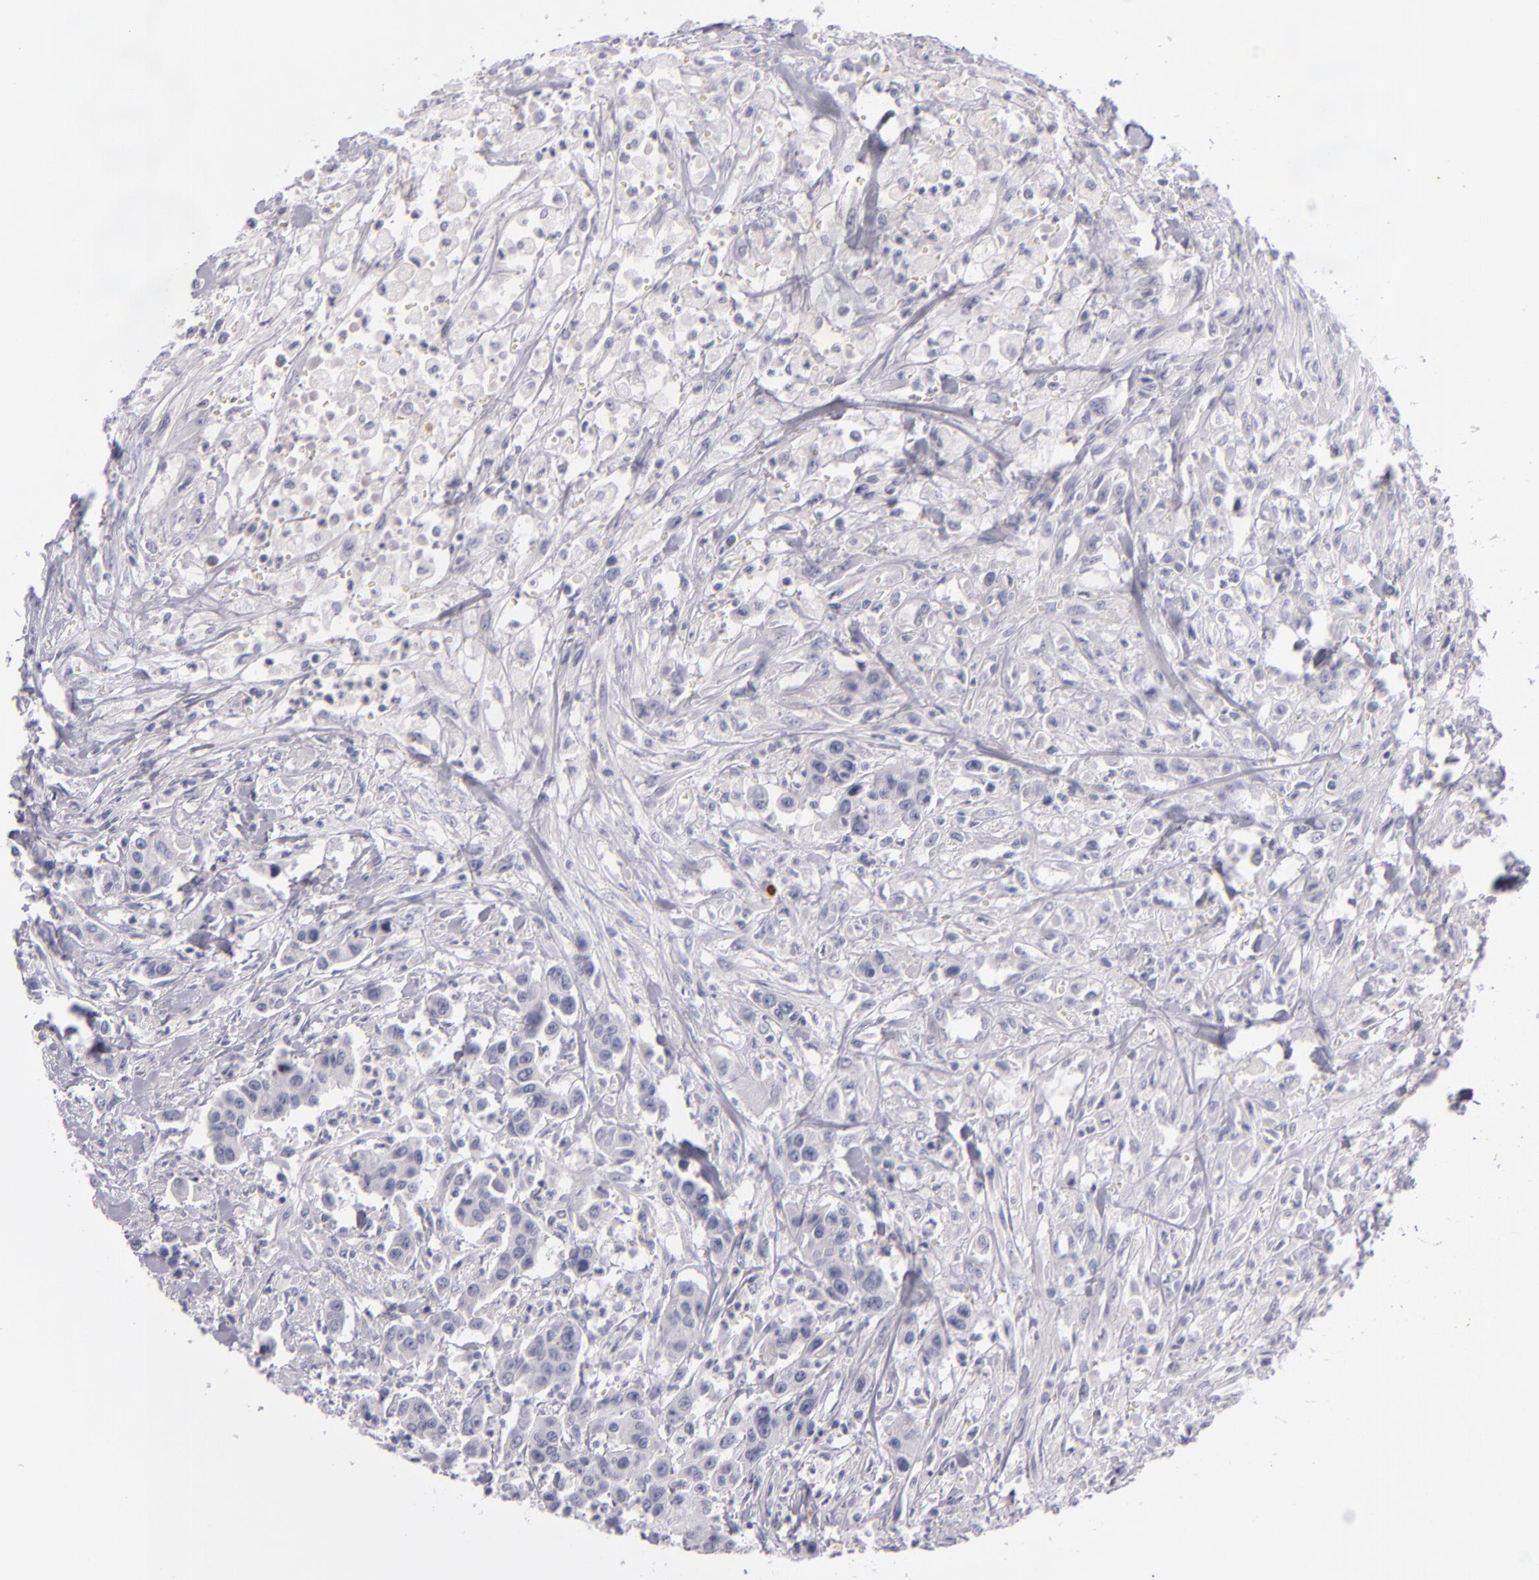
{"staining": {"intensity": "negative", "quantity": "none", "location": "none"}, "tissue": "urothelial cancer", "cell_type": "Tumor cells", "image_type": "cancer", "snomed": [{"axis": "morphology", "description": "Urothelial carcinoma, High grade"}, {"axis": "topography", "description": "Urinary bladder"}], "caption": "High-grade urothelial carcinoma stained for a protein using IHC displays no positivity tumor cells.", "gene": "TNNC1", "patient": {"sex": "male", "age": 86}}